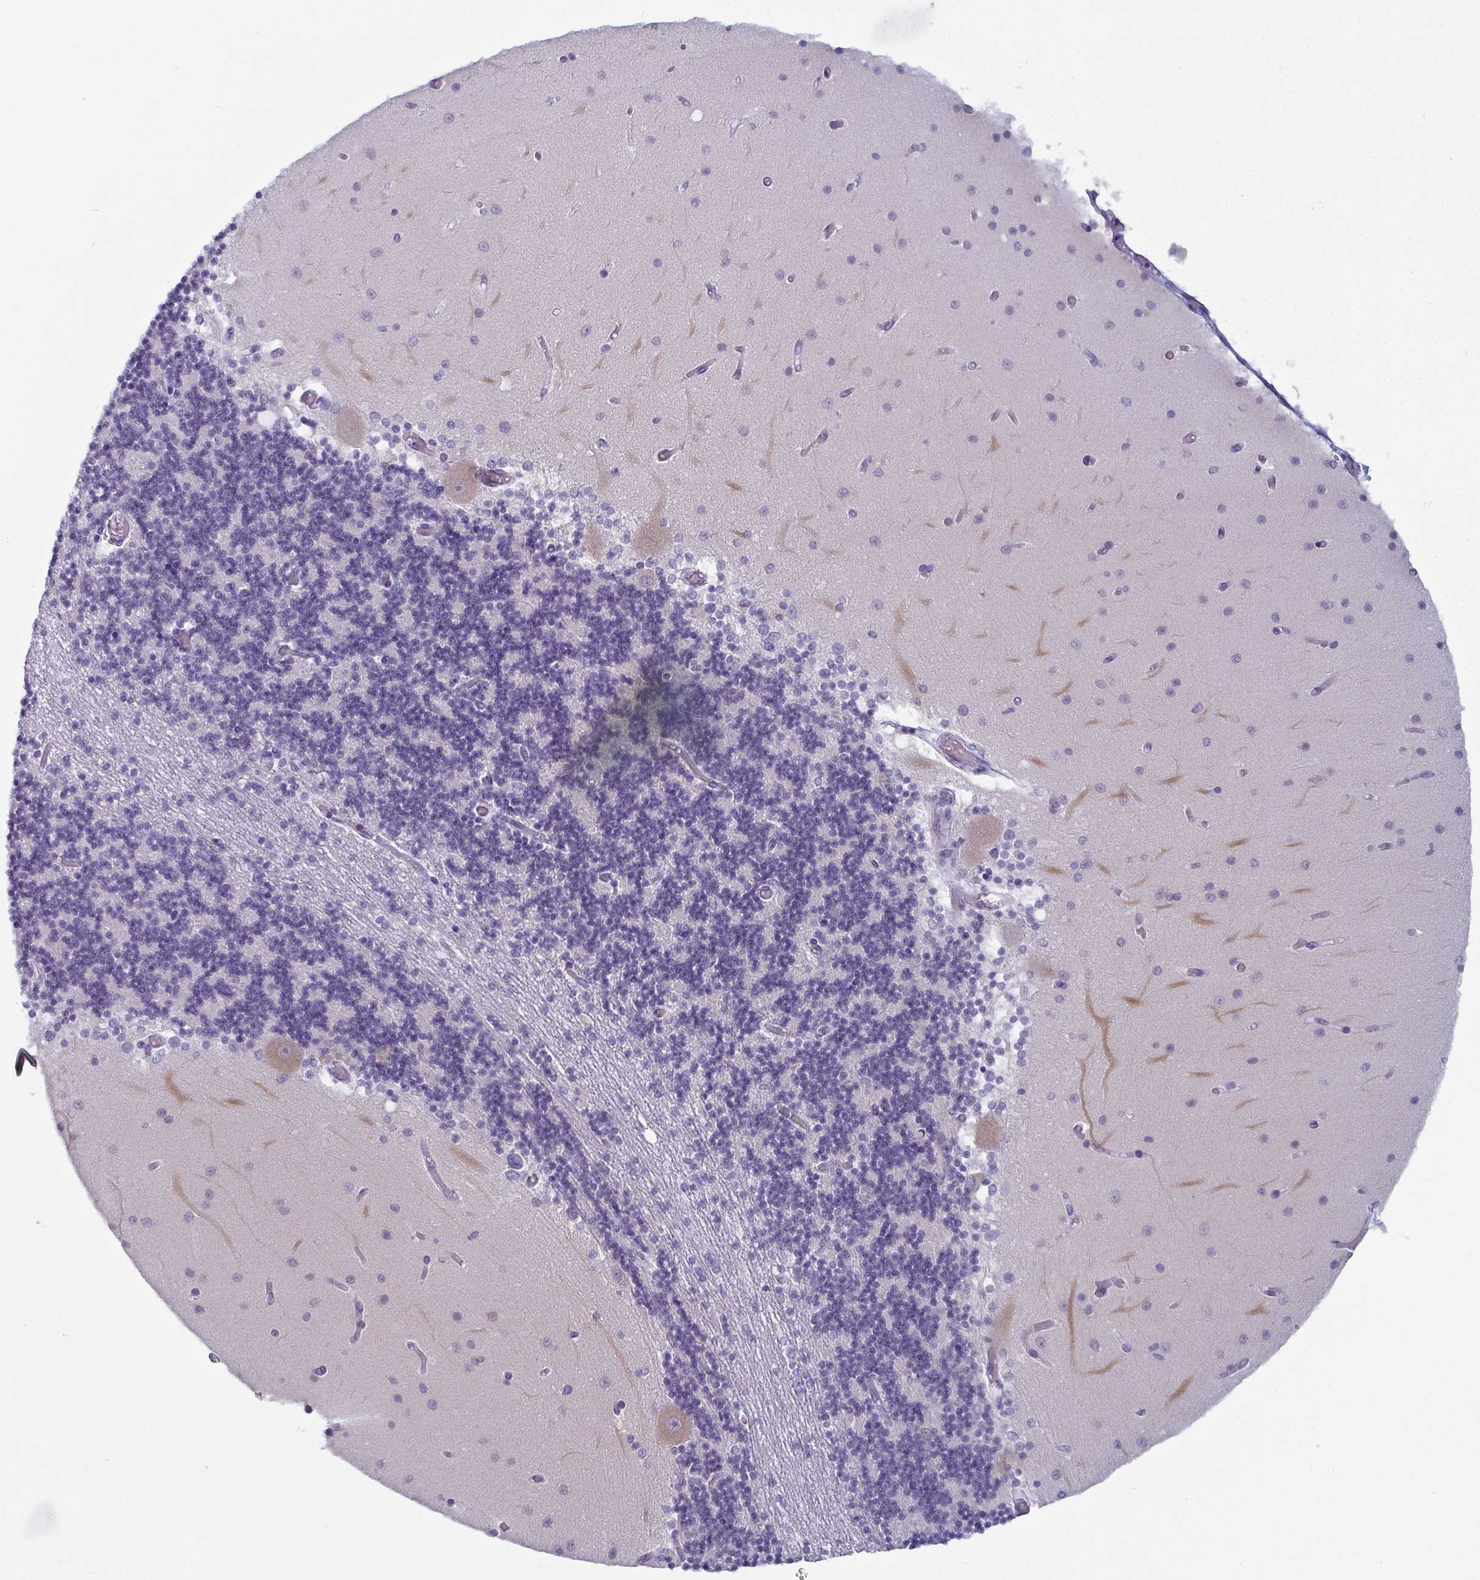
{"staining": {"intensity": "moderate", "quantity": "25%-75%", "location": "cytoplasmic/membranous"}, "tissue": "cerebellum", "cell_type": "Cells in granular layer", "image_type": "normal", "snomed": [{"axis": "morphology", "description": "Normal tissue, NOS"}, {"axis": "topography", "description": "Cerebellum"}], "caption": "The histopathology image exhibits a brown stain indicating the presence of a protein in the cytoplasmic/membranous of cells in granular layer in cerebellum. The staining was performed using DAB to visualize the protein expression in brown, while the nuclei were stained in blue with hematoxylin (Magnification: 20x).", "gene": "RBM7", "patient": {"sex": "female", "age": 28}}